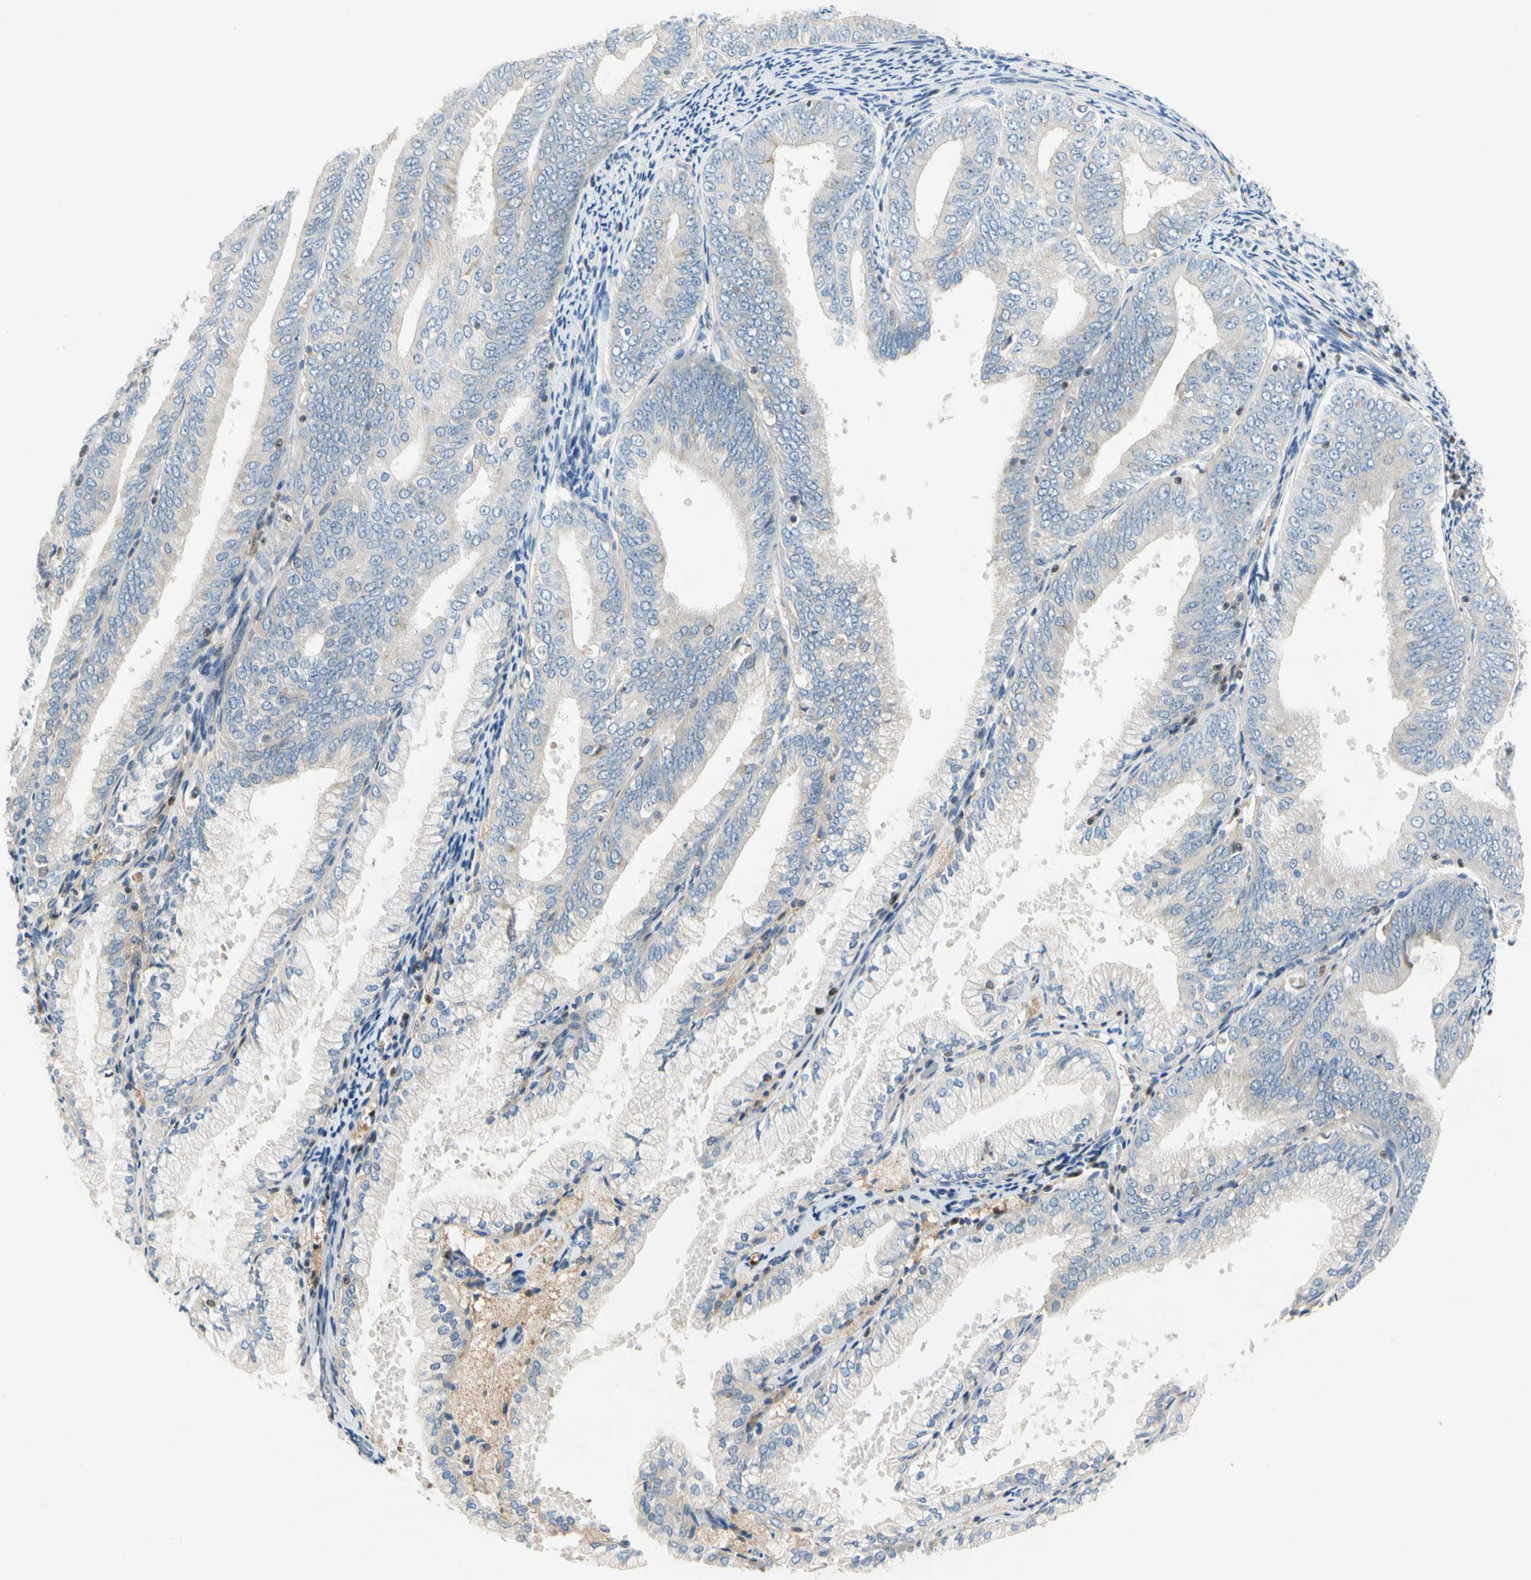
{"staining": {"intensity": "negative", "quantity": "none", "location": "none"}, "tissue": "endometrial cancer", "cell_type": "Tumor cells", "image_type": "cancer", "snomed": [{"axis": "morphology", "description": "Adenocarcinoma, NOS"}, {"axis": "topography", "description": "Endometrium"}], "caption": "IHC image of neoplastic tissue: endometrial adenocarcinoma stained with DAB (3,3'-diaminobenzidine) shows no significant protein expression in tumor cells.", "gene": "SP140", "patient": {"sex": "female", "age": 63}}